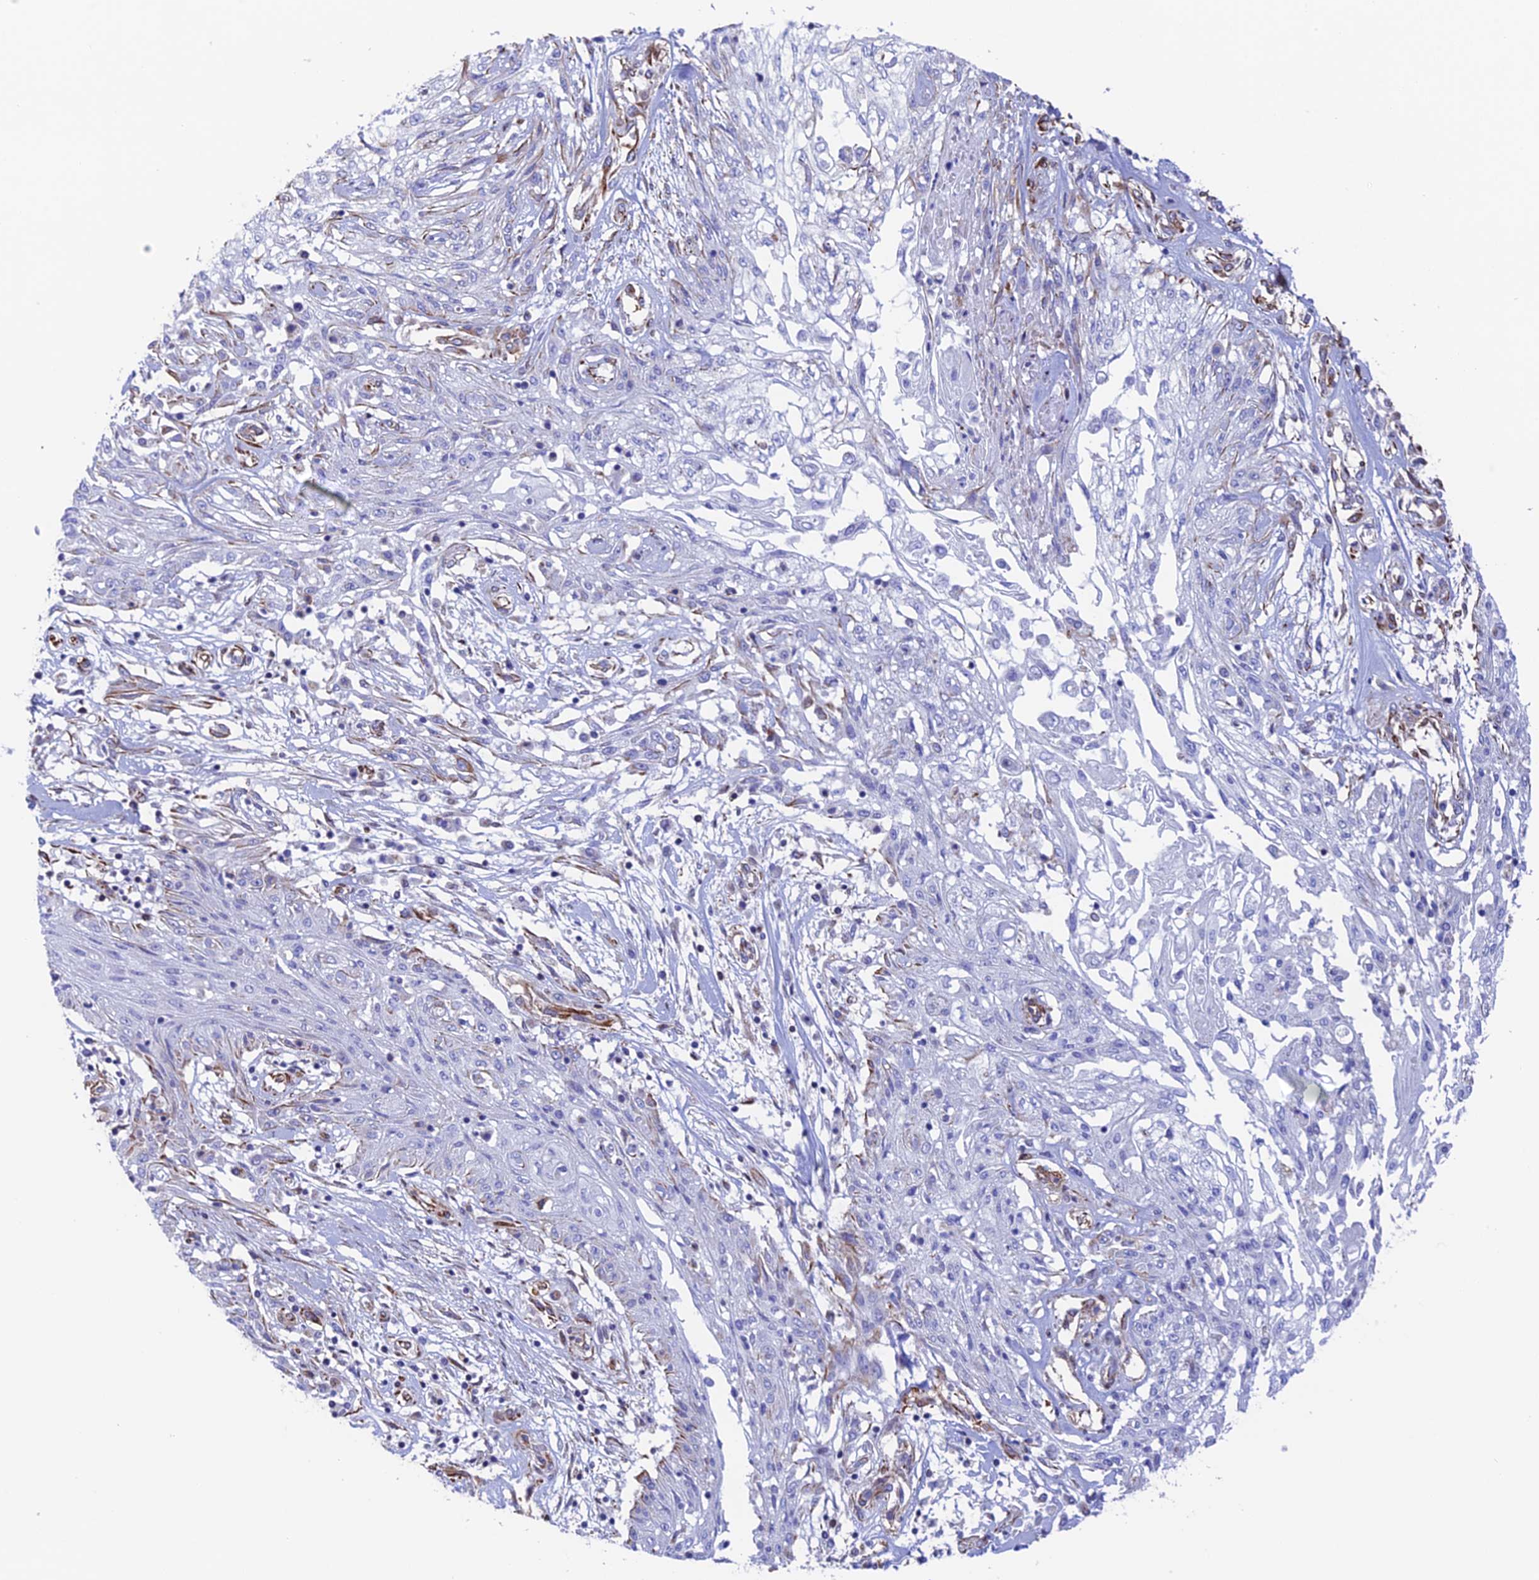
{"staining": {"intensity": "negative", "quantity": "none", "location": "none"}, "tissue": "skin cancer", "cell_type": "Tumor cells", "image_type": "cancer", "snomed": [{"axis": "morphology", "description": "Squamous cell carcinoma, NOS"}, {"axis": "morphology", "description": "Squamous cell carcinoma, metastatic, NOS"}, {"axis": "topography", "description": "Skin"}, {"axis": "topography", "description": "Lymph node"}], "caption": "A high-resolution image shows IHC staining of skin cancer, which reveals no significant positivity in tumor cells. The staining is performed using DAB (3,3'-diaminobenzidine) brown chromogen with nuclei counter-stained in using hematoxylin.", "gene": "ZNF652", "patient": {"sex": "male", "age": 75}}